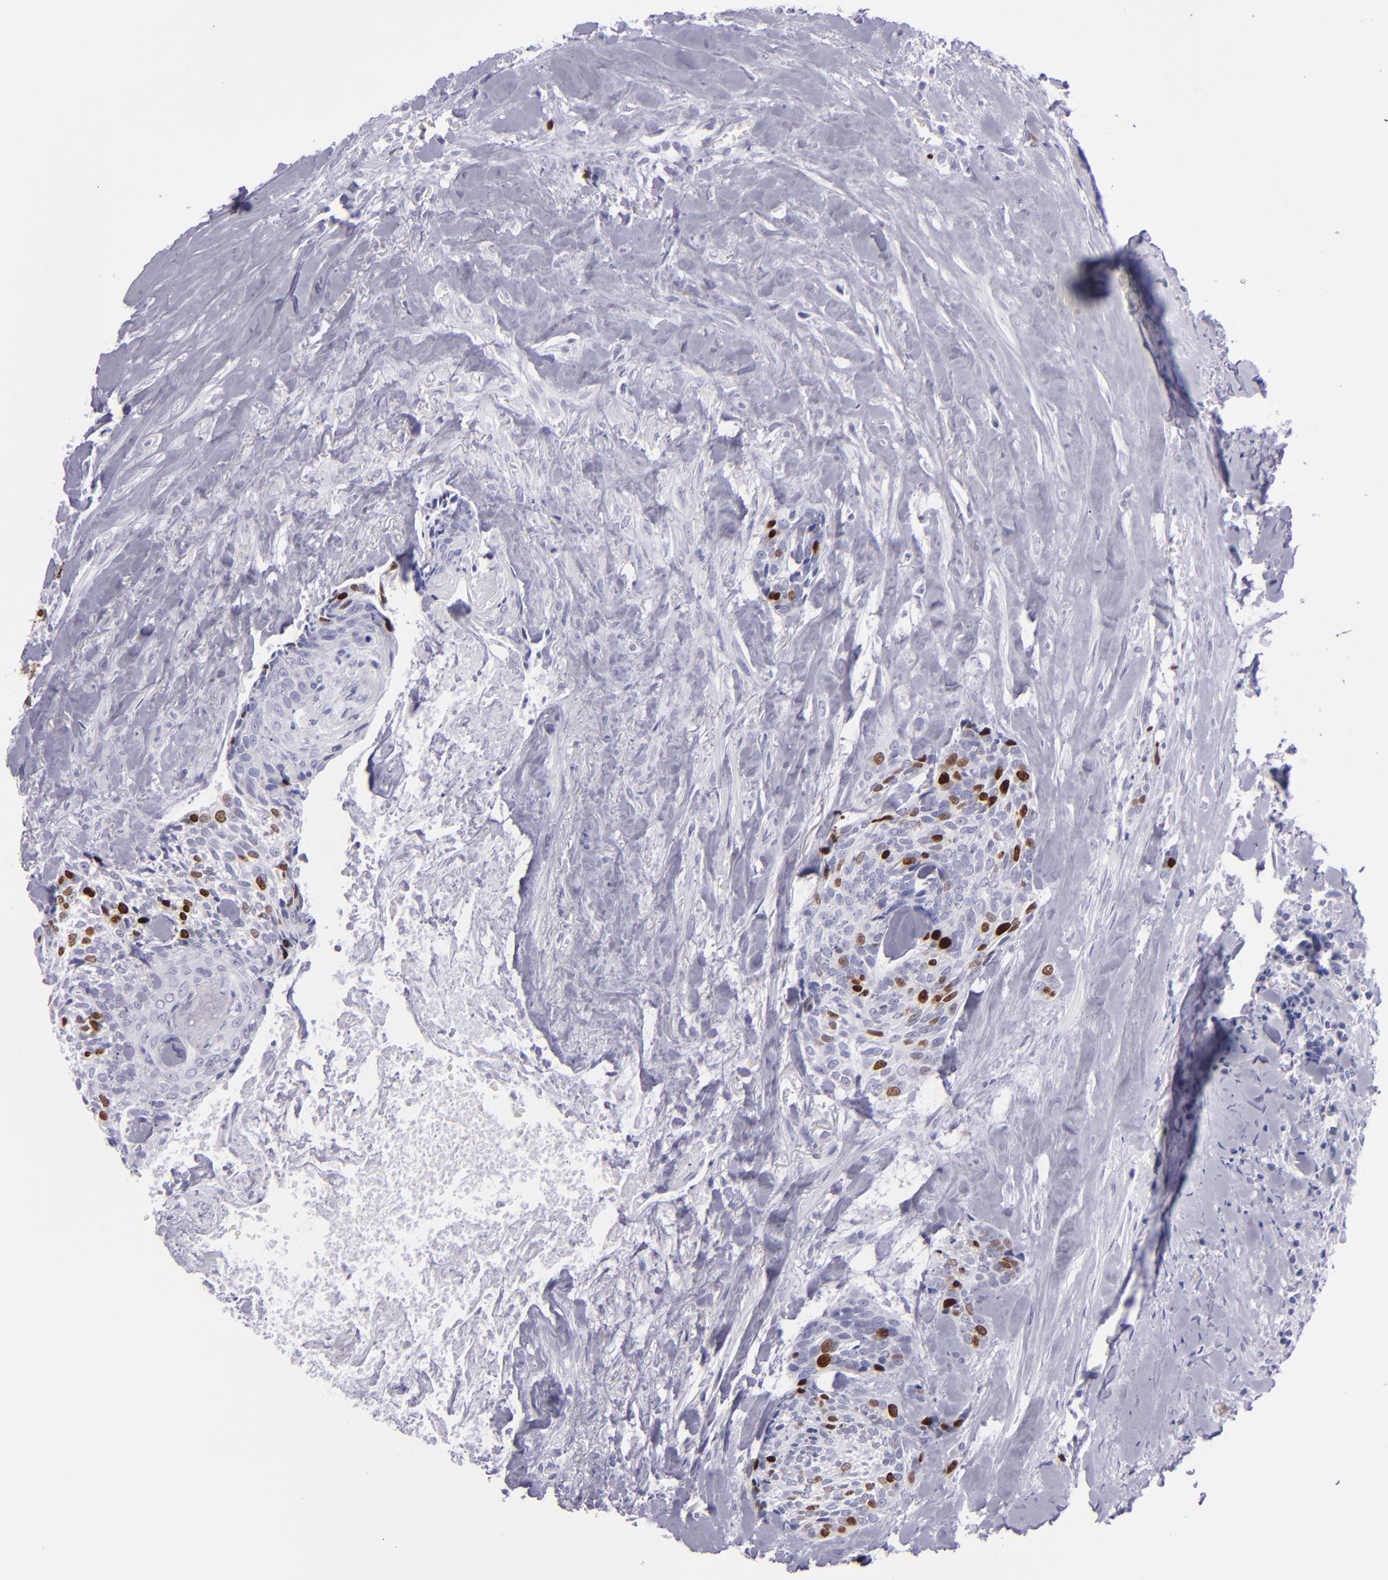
{"staining": {"intensity": "strong", "quantity": "<25%", "location": "nuclear"}, "tissue": "head and neck cancer", "cell_type": "Tumor cells", "image_type": "cancer", "snomed": [{"axis": "morphology", "description": "Squamous cell carcinoma, NOS"}, {"axis": "topography", "description": "Salivary gland"}, {"axis": "topography", "description": "Head-Neck"}], "caption": "There is medium levels of strong nuclear staining in tumor cells of head and neck squamous cell carcinoma, as demonstrated by immunohistochemical staining (brown color).", "gene": "TOP2A", "patient": {"sex": "male", "age": 70}}